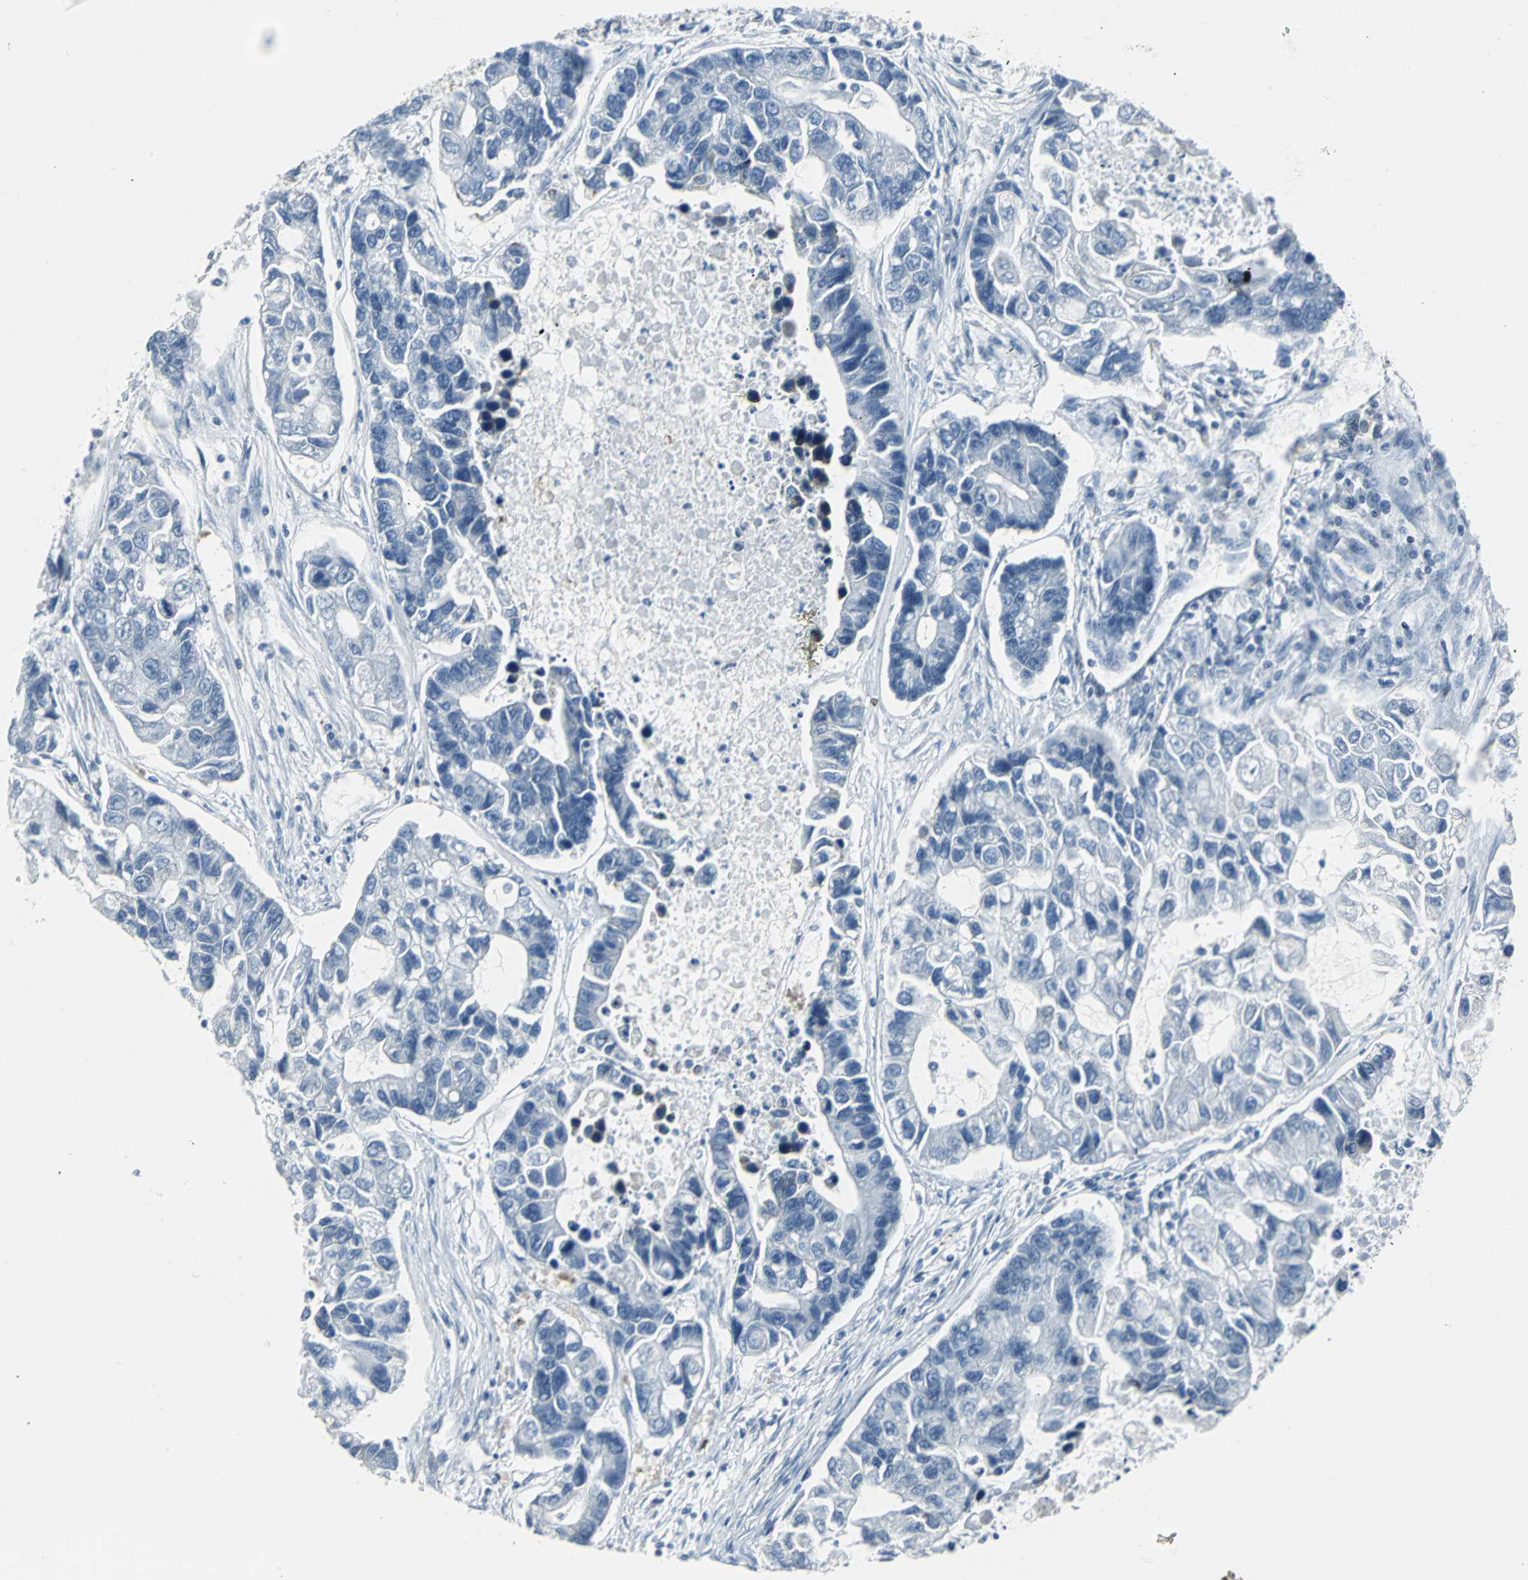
{"staining": {"intensity": "negative", "quantity": "none", "location": "none"}, "tissue": "lung cancer", "cell_type": "Tumor cells", "image_type": "cancer", "snomed": [{"axis": "morphology", "description": "Adenocarcinoma, NOS"}, {"axis": "topography", "description": "Lung"}], "caption": "This is an immunohistochemistry photomicrograph of lung cancer (adenocarcinoma). There is no expression in tumor cells.", "gene": "SNUPN", "patient": {"sex": "female", "age": 51}}